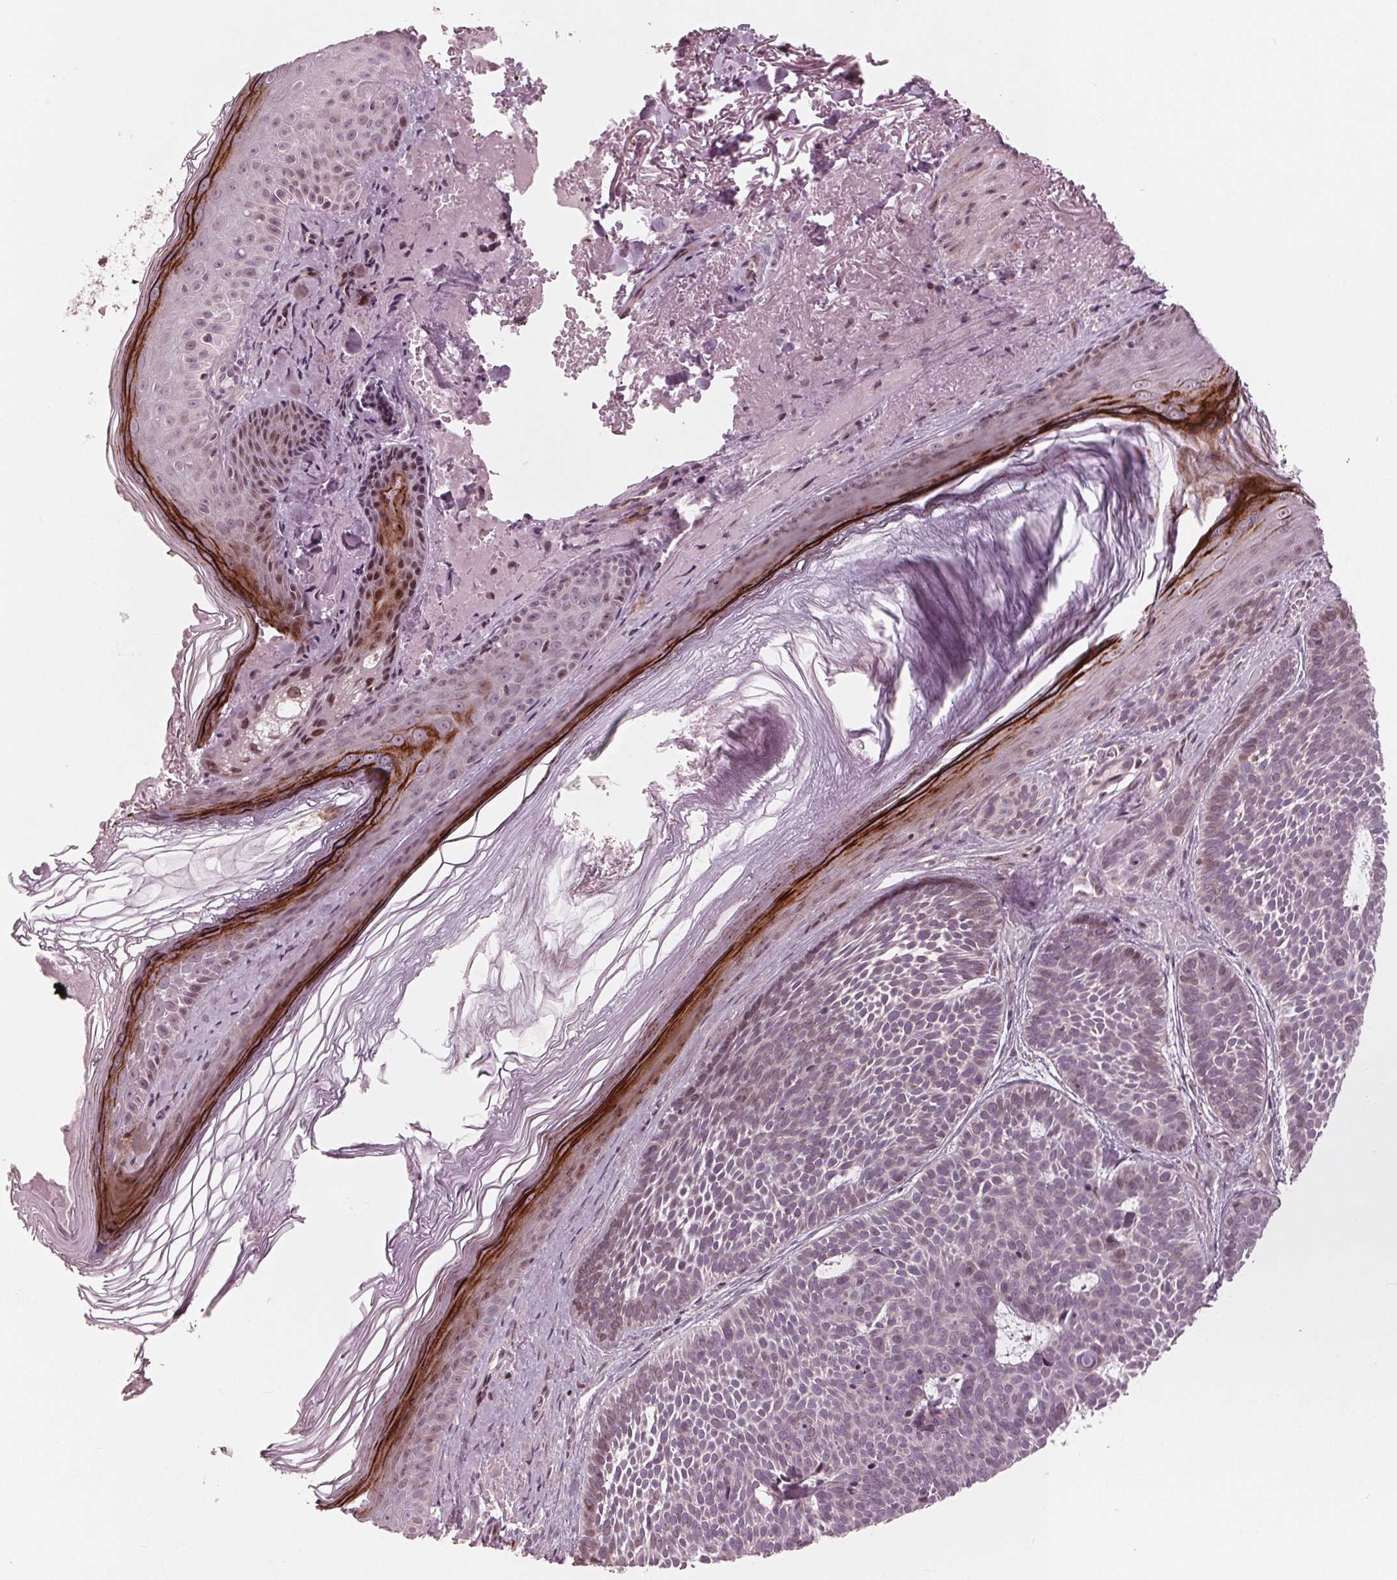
{"staining": {"intensity": "moderate", "quantity": "<25%", "location": "nuclear"}, "tissue": "skin cancer", "cell_type": "Tumor cells", "image_type": "cancer", "snomed": [{"axis": "morphology", "description": "Basal cell carcinoma"}, {"axis": "topography", "description": "Skin"}], "caption": "A high-resolution photomicrograph shows immunohistochemistry staining of skin basal cell carcinoma, which displays moderate nuclear staining in approximately <25% of tumor cells.", "gene": "NUP210", "patient": {"sex": "male", "age": 81}}